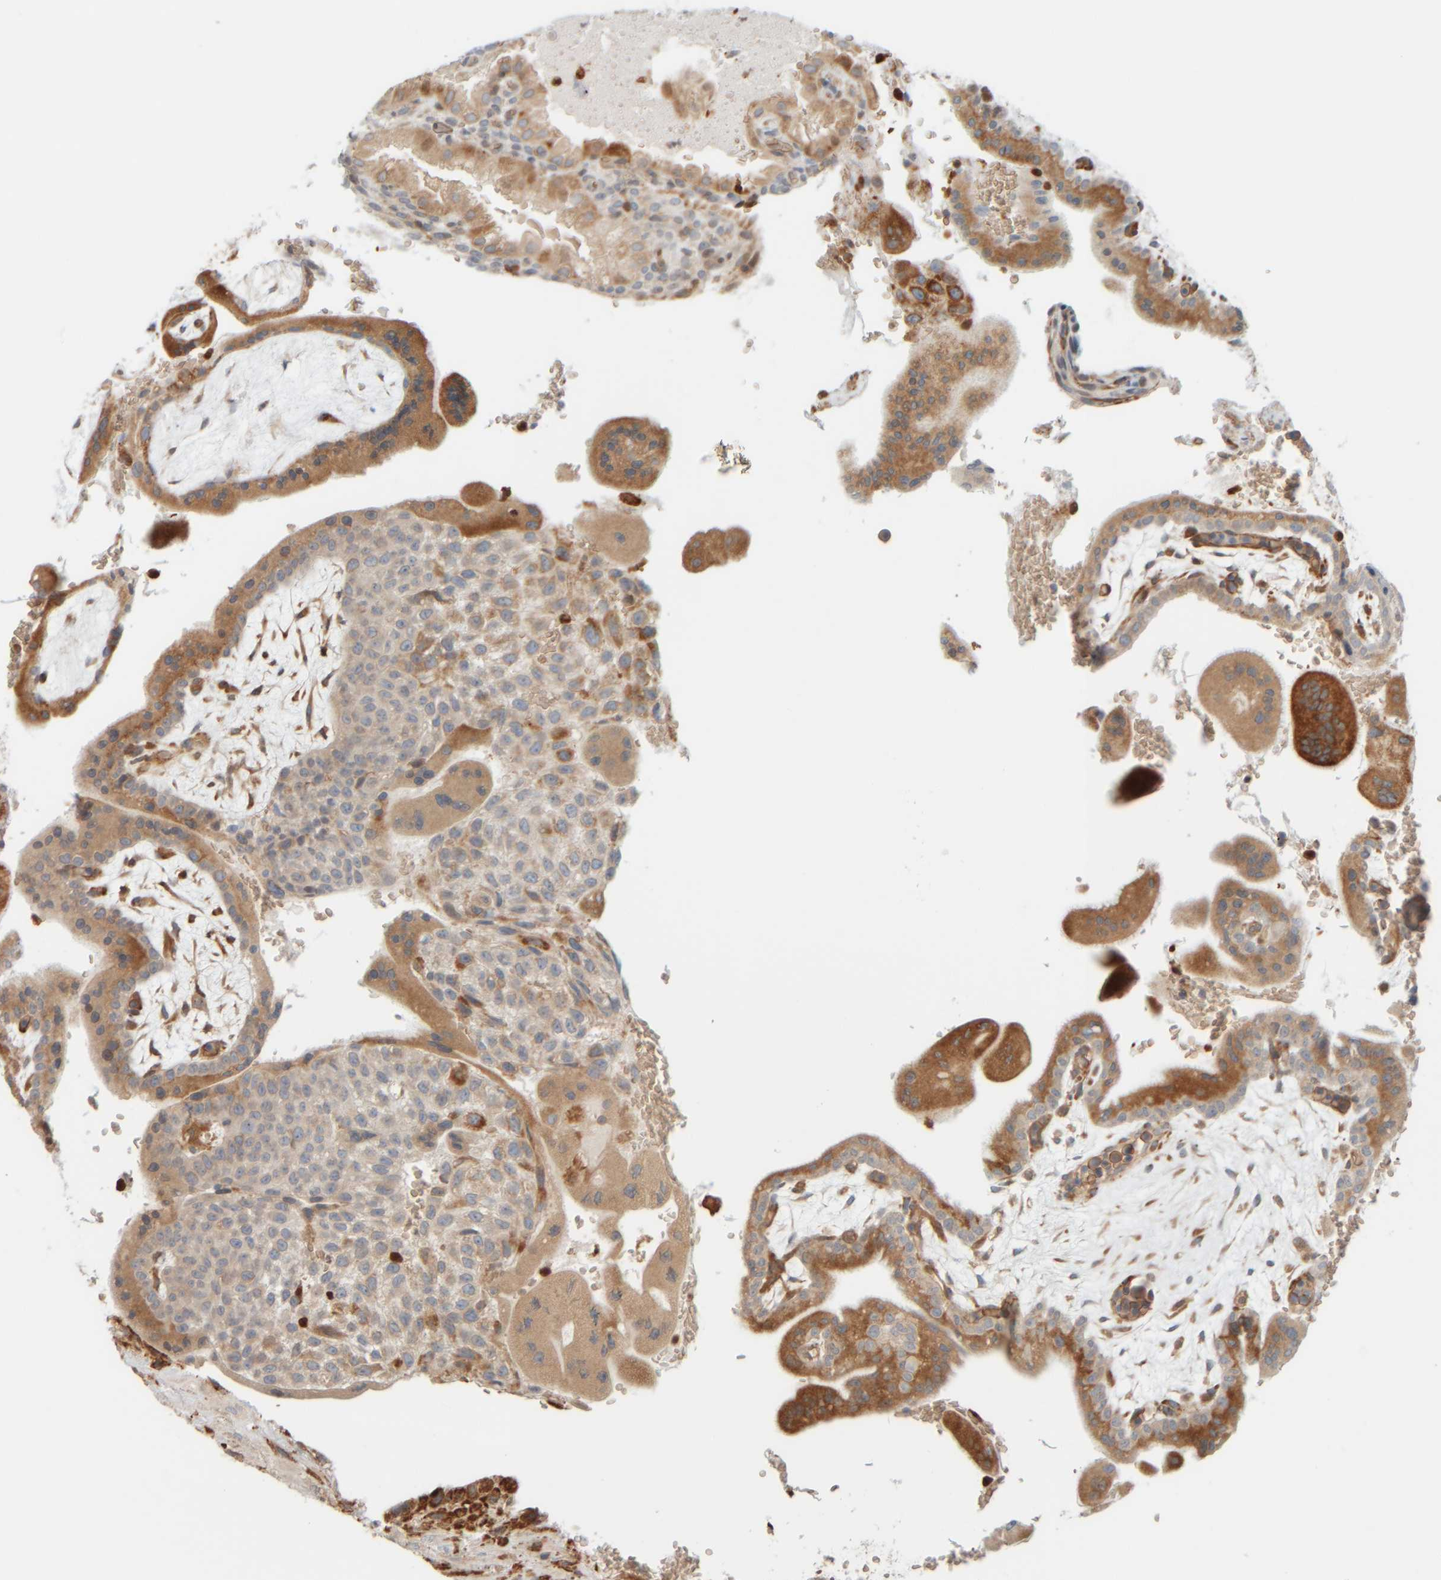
{"staining": {"intensity": "strong", "quantity": ">75%", "location": "cytoplasmic/membranous"}, "tissue": "placenta", "cell_type": "Decidual cells", "image_type": "normal", "snomed": [{"axis": "morphology", "description": "Normal tissue, NOS"}, {"axis": "topography", "description": "Placenta"}], "caption": "Immunohistochemical staining of benign placenta reveals high levels of strong cytoplasmic/membranous expression in about >75% of decidual cells. (Brightfield microscopy of DAB IHC at high magnification).", "gene": "AARSD1", "patient": {"sex": "female", "age": 35}}